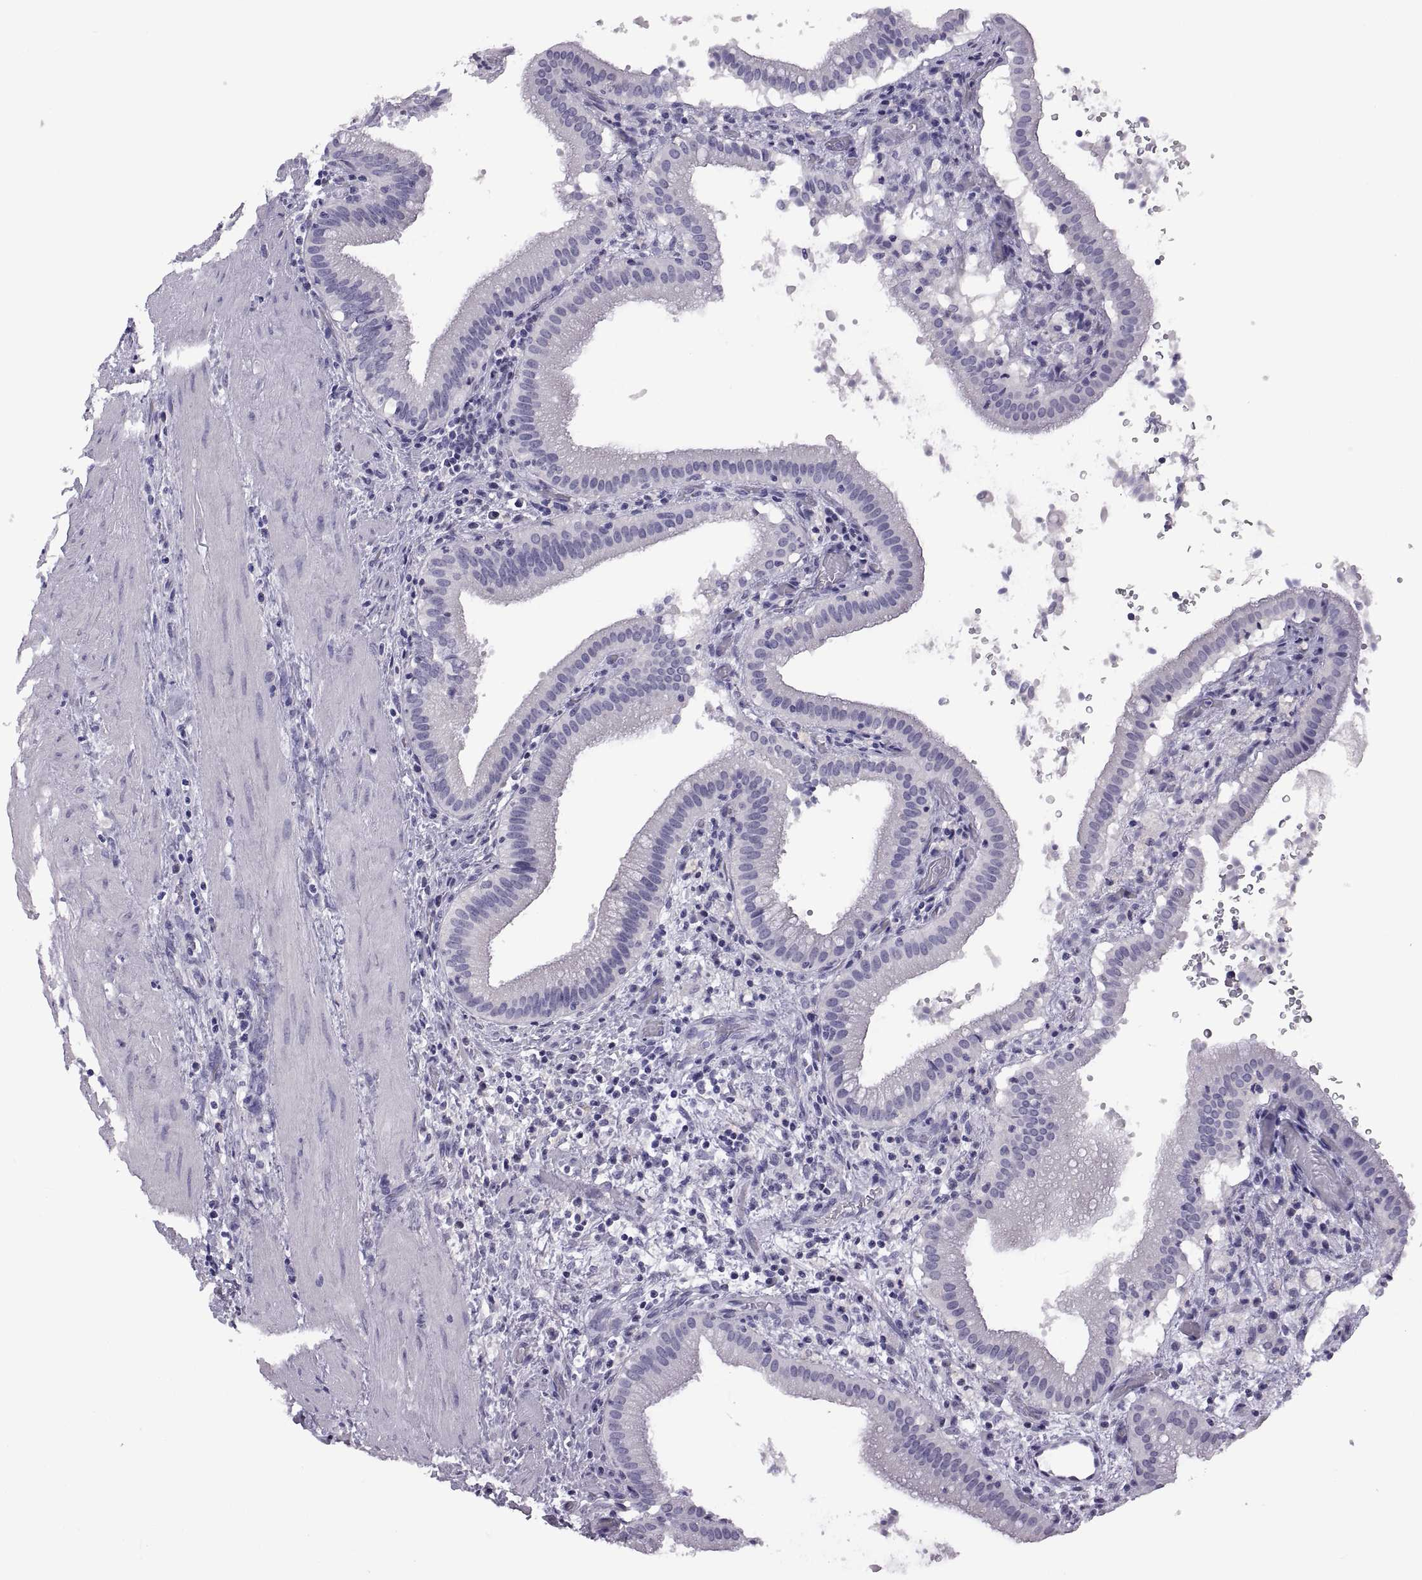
{"staining": {"intensity": "negative", "quantity": "none", "location": "none"}, "tissue": "gallbladder", "cell_type": "Glandular cells", "image_type": "normal", "snomed": [{"axis": "morphology", "description": "Normal tissue, NOS"}, {"axis": "topography", "description": "Gallbladder"}], "caption": "High power microscopy micrograph of an immunohistochemistry (IHC) photomicrograph of benign gallbladder, revealing no significant staining in glandular cells.", "gene": "RDM1", "patient": {"sex": "male", "age": 42}}